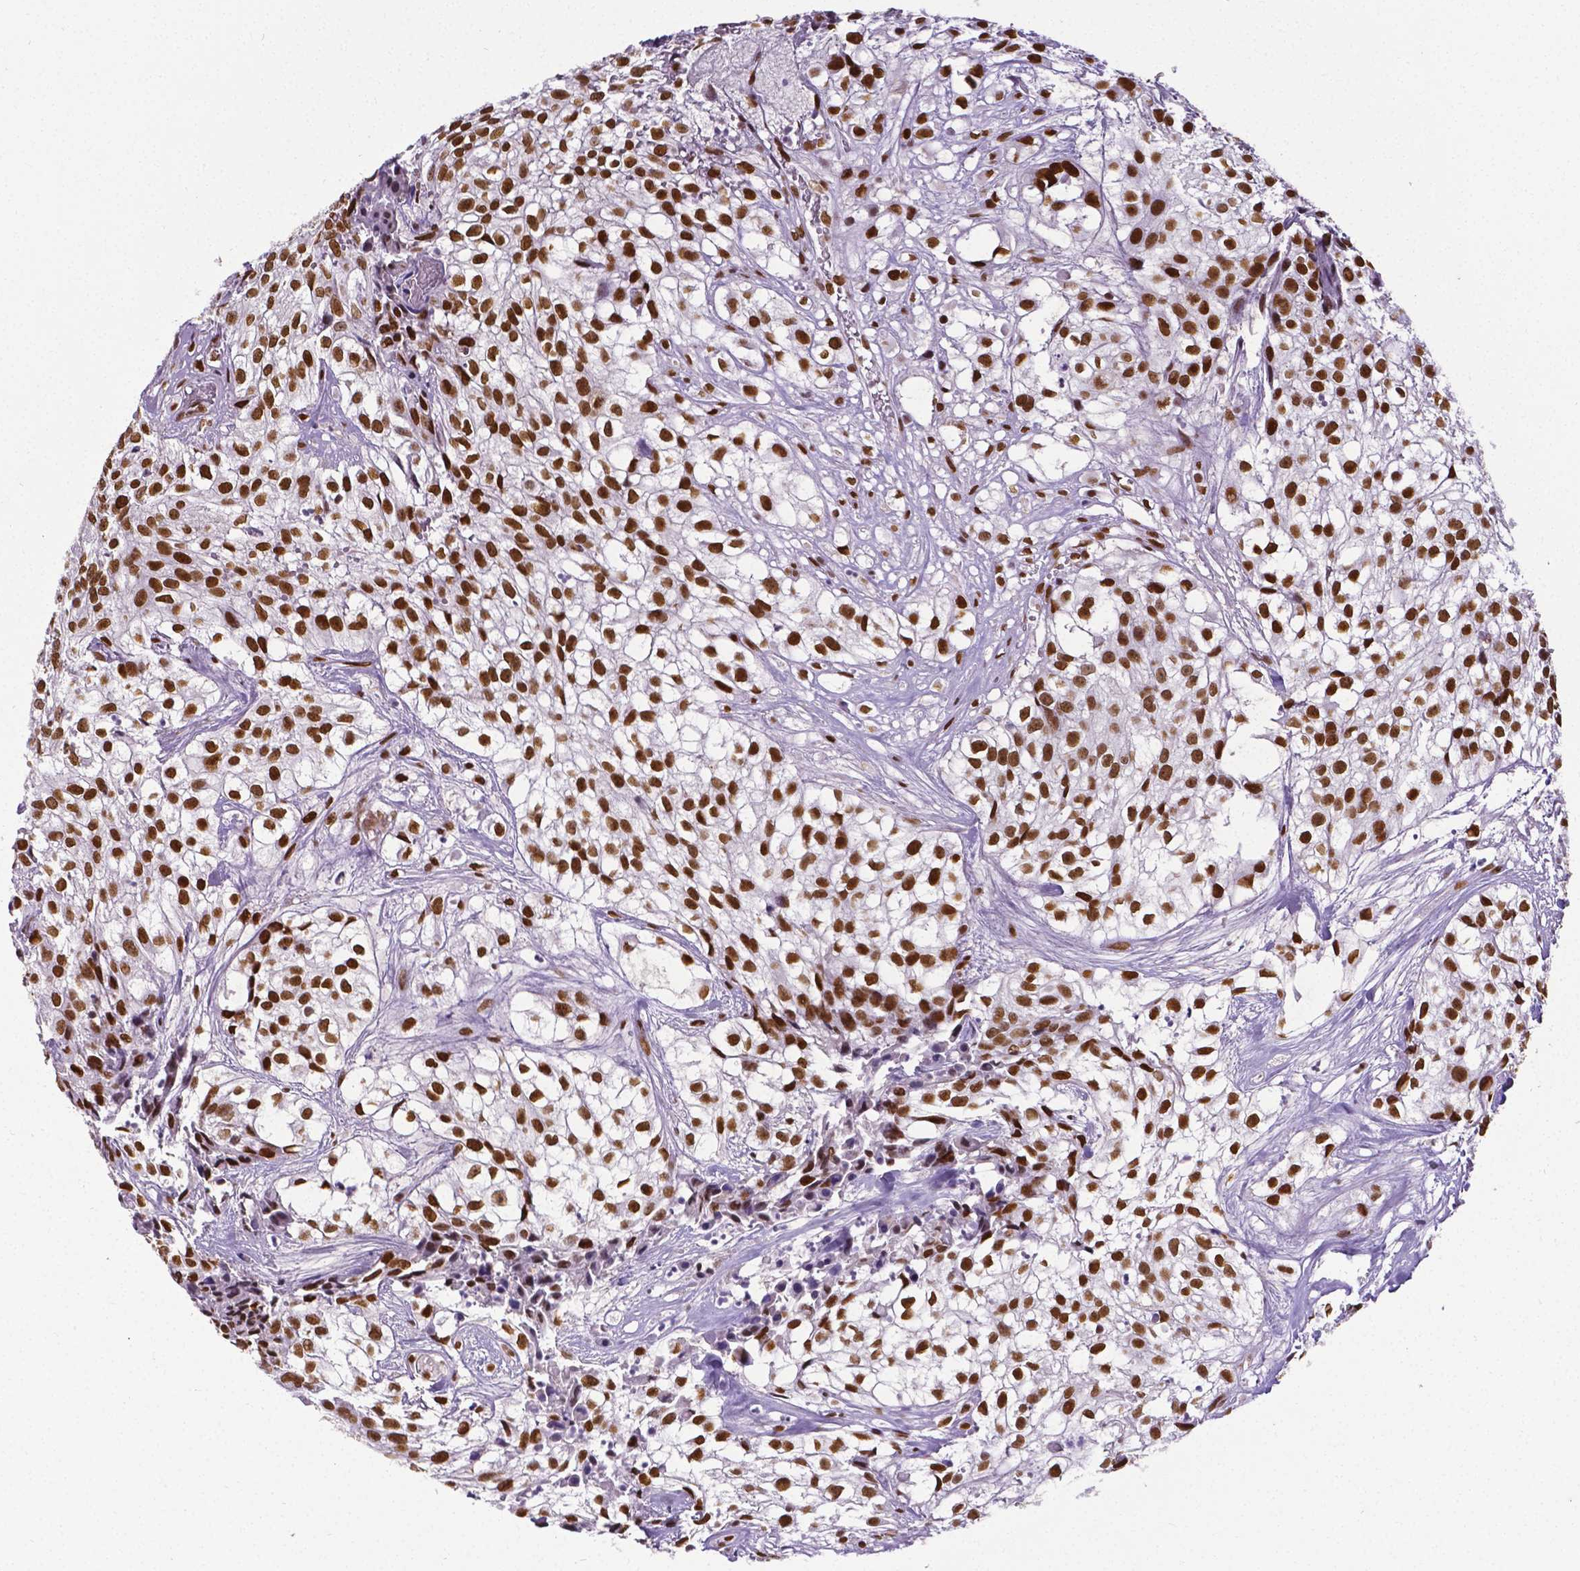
{"staining": {"intensity": "strong", "quantity": ">75%", "location": "nuclear"}, "tissue": "urothelial cancer", "cell_type": "Tumor cells", "image_type": "cancer", "snomed": [{"axis": "morphology", "description": "Urothelial carcinoma, High grade"}, {"axis": "topography", "description": "Urinary bladder"}], "caption": "Urothelial carcinoma (high-grade) stained with a protein marker reveals strong staining in tumor cells.", "gene": "REST", "patient": {"sex": "male", "age": 56}}